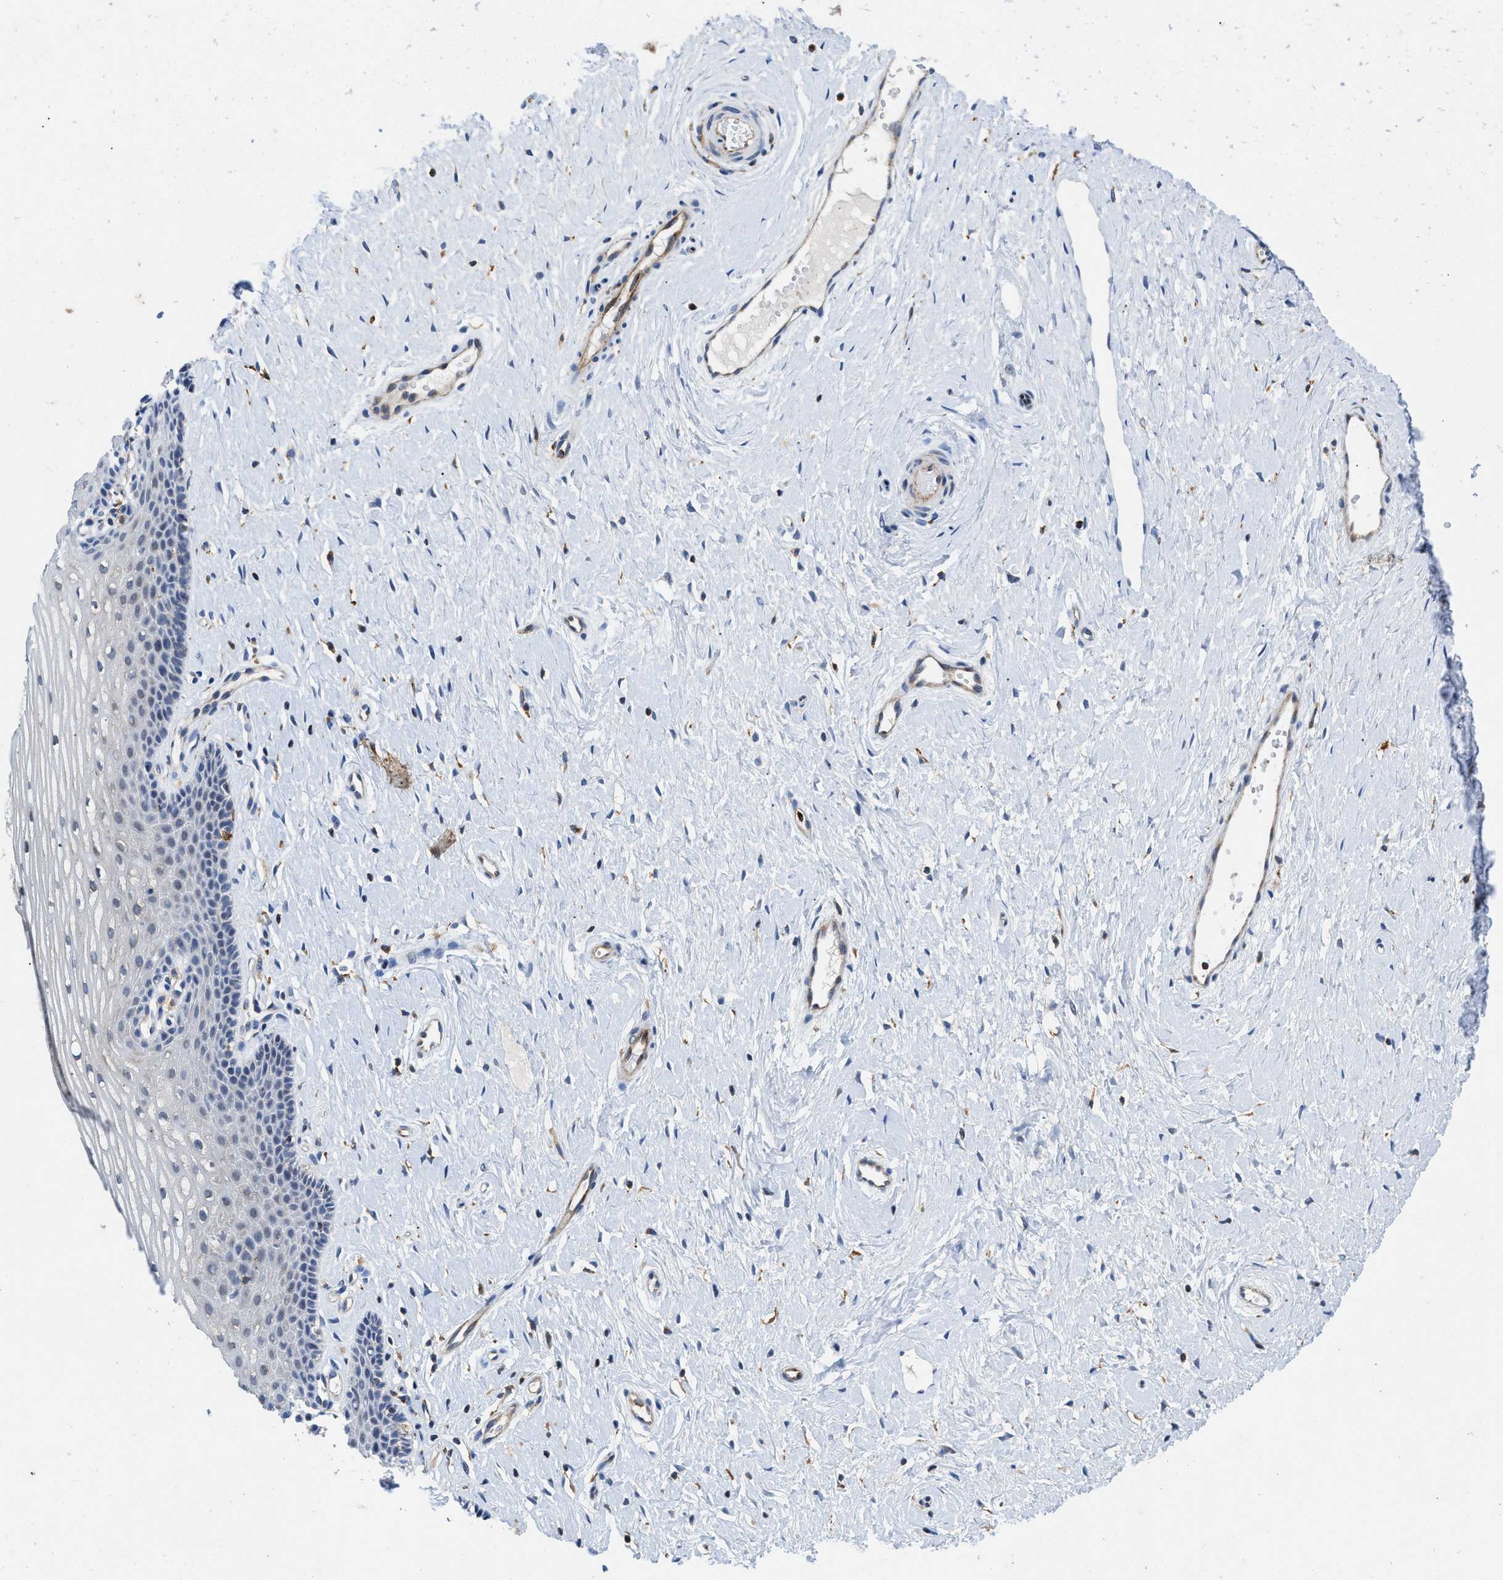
{"staining": {"intensity": "moderate", "quantity": "<25%", "location": "cytoplasmic/membranous"}, "tissue": "cervix", "cell_type": "Squamous epithelial cells", "image_type": "normal", "snomed": [{"axis": "morphology", "description": "Normal tissue, NOS"}, {"axis": "topography", "description": "Cervix"}], "caption": "Immunohistochemical staining of unremarkable human cervix reveals <25% levels of moderate cytoplasmic/membranous protein staining in about <25% of squamous epithelial cells.", "gene": "ENPP4", "patient": {"sex": "female", "age": 39}}